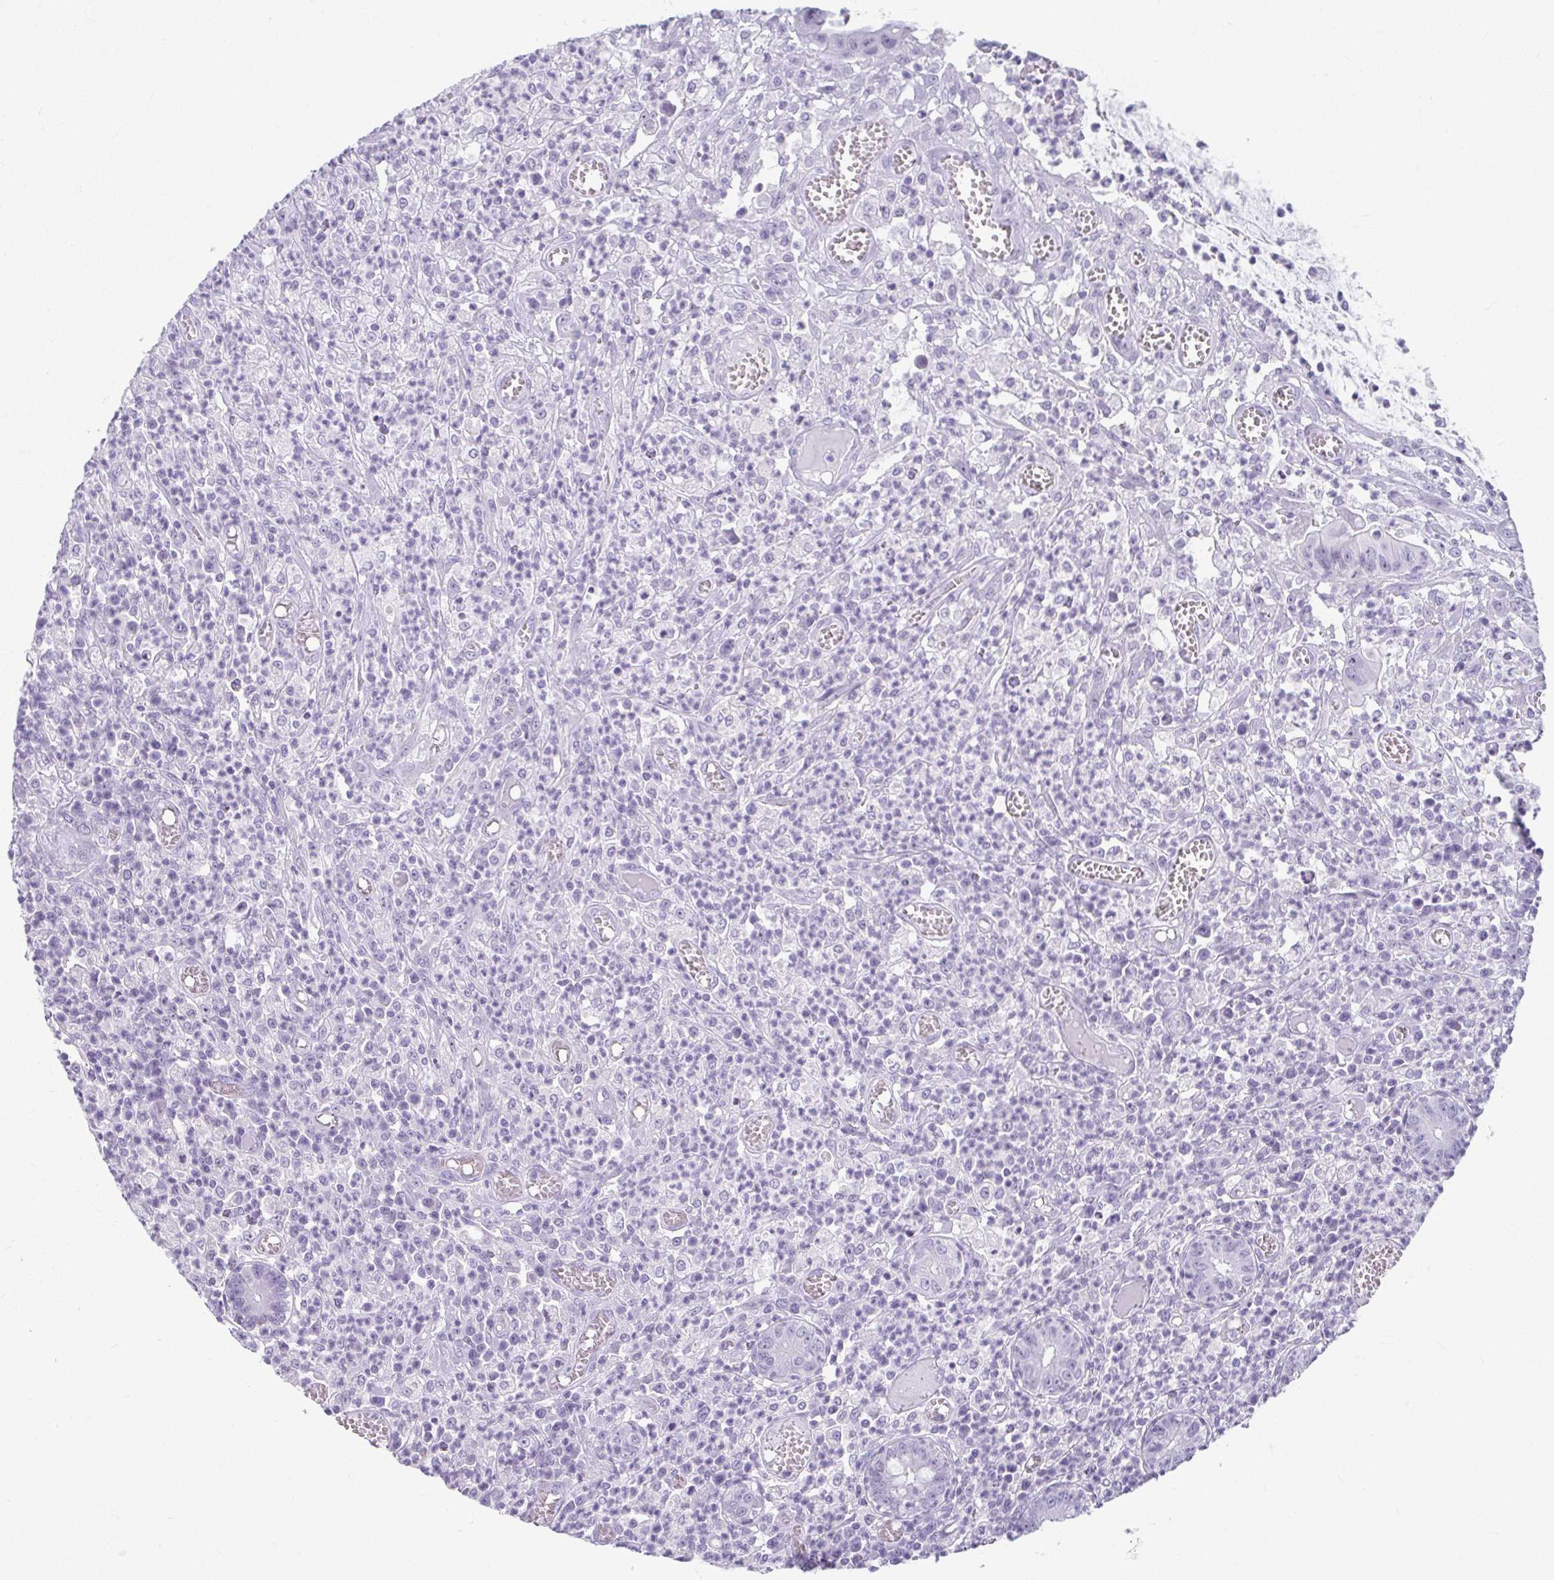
{"staining": {"intensity": "negative", "quantity": "none", "location": "none"}, "tissue": "colorectal cancer", "cell_type": "Tumor cells", "image_type": "cancer", "snomed": [{"axis": "morphology", "description": "Normal tissue, NOS"}, {"axis": "morphology", "description": "Adenocarcinoma, NOS"}, {"axis": "topography", "description": "Colon"}], "caption": "High power microscopy image of an IHC micrograph of colorectal cancer (adenocarcinoma), revealing no significant positivity in tumor cells.", "gene": "MOBP", "patient": {"sex": "male", "age": 65}}